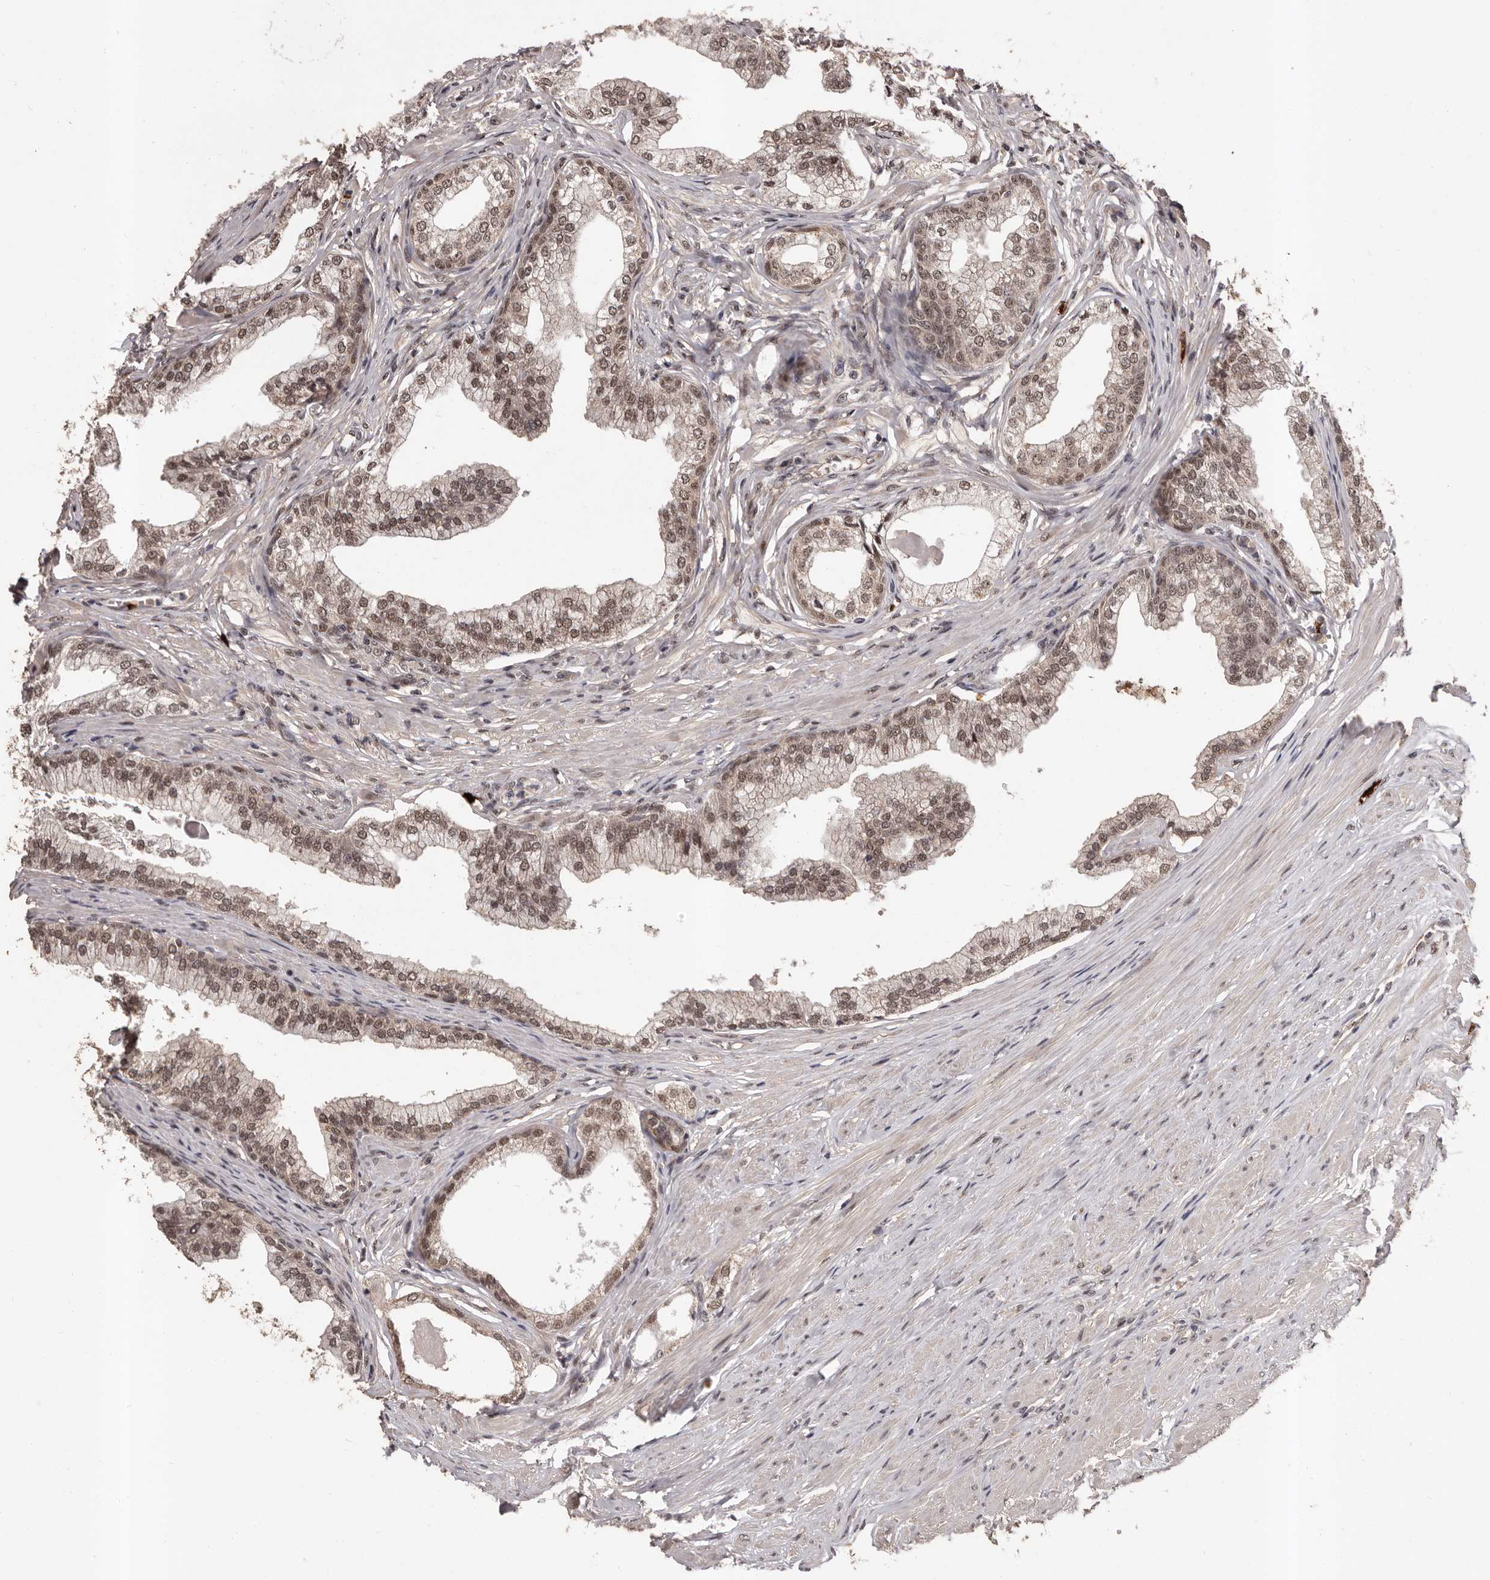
{"staining": {"intensity": "weak", "quantity": ">75%", "location": "cytoplasmic/membranous,nuclear"}, "tissue": "prostate", "cell_type": "Glandular cells", "image_type": "normal", "snomed": [{"axis": "morphology", "description": "Normal tissue, NOS"}, {"axis": "morphology", "description": "Urothelial carcinoma, Low grade"}, {"axis": "topography", "description": "Urinary bladder"}, {"axis": "topography", "description": "Prostate"}], "caption": "Protein staining by IHC exhibits weak cytoplasmic/membranous,nuclear staining in about >75% of glandular cells in benign prostate.", "gene": "VPS37A", "patient": {"sex": "male", "age": 60}}